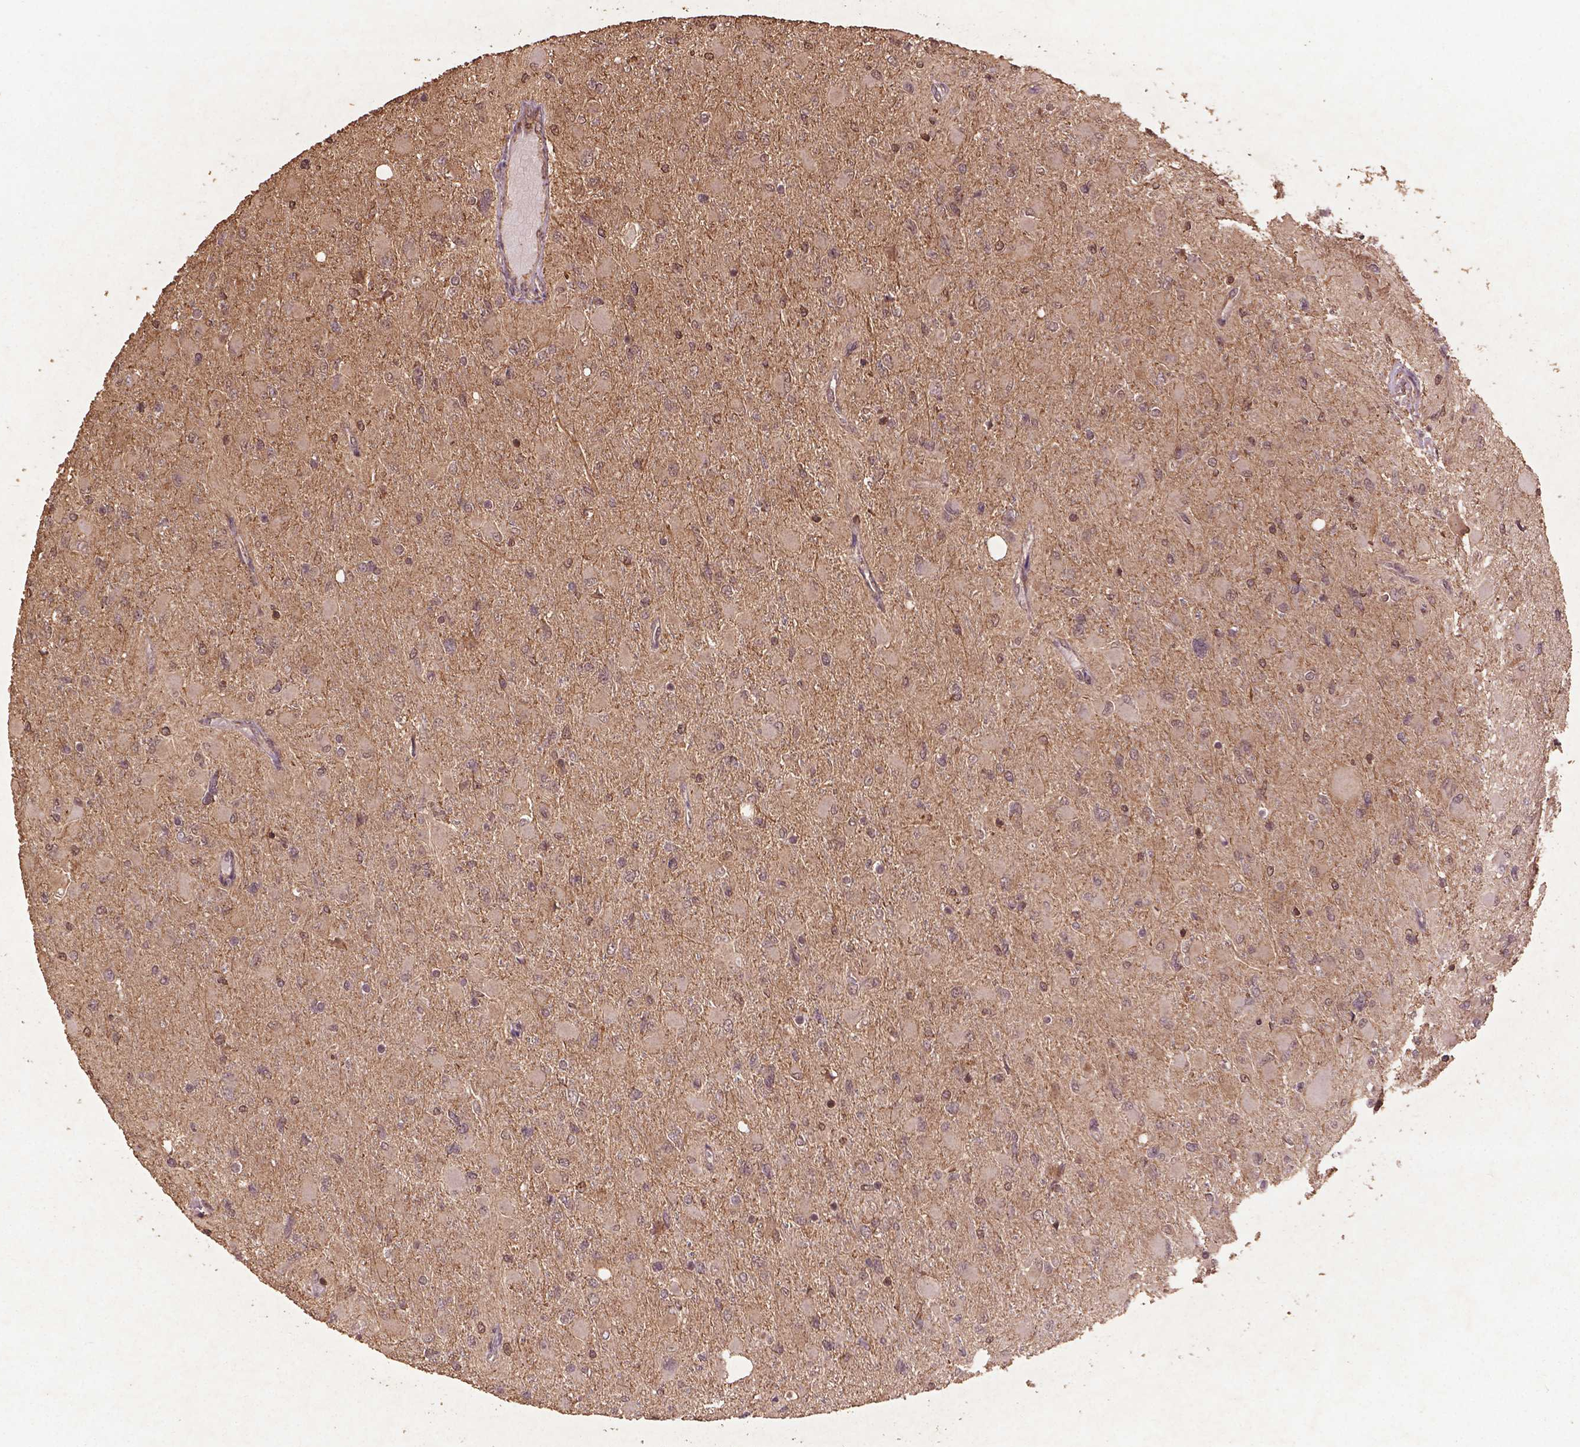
{"staining": {"intensity": "negative", "quantity": "none", "location": "none"}, "tissue": "glioma", "cell_type": "Tumor cells", "image_type": "cancer", "snomed": [{"axis": "morphology", "description": "Glioma, malignant, High grade"}, {"axis": "topography", "description": "Cerebral cortex"}], "caption": "Image shows no significant protein staining in tumor cells of glioma.", "gene": "BABAM1", "patient": {"sex": "female", "age": 36}}